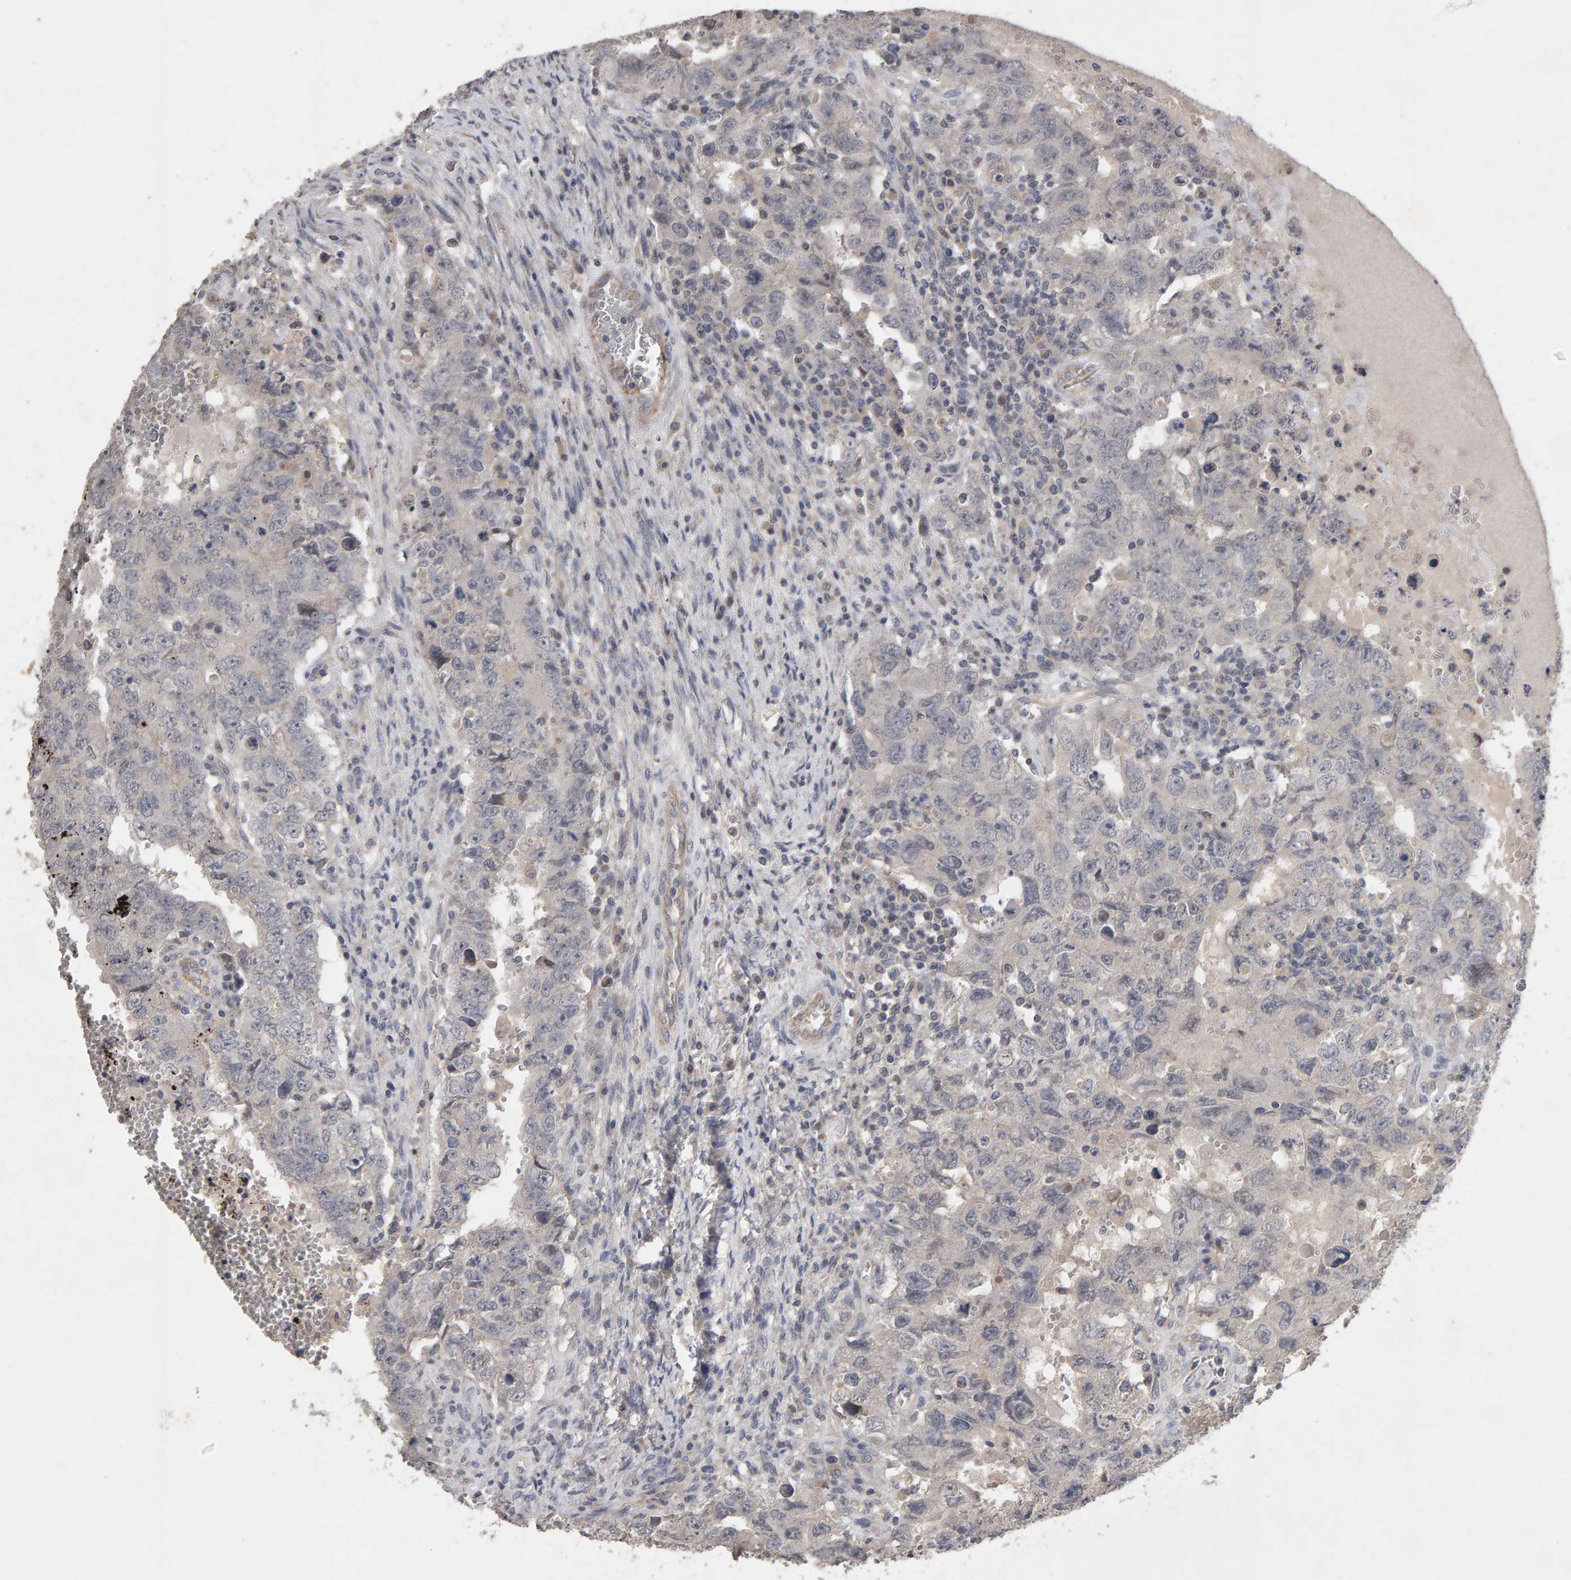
{"staining": {"intensity": "negative", "quantity": "none", "location": "none"}, "tissue": "testis cancer", "cell_type": "Tumor cells", "image_type": "cancer", "snomed": [{"axis": "morphology", "description": "Carcinoma, Embryonal, NOS"}, {"axis": "topography", "description": "Testis"}], "caption": "DAB immunohistochemical staining of human embryonal carcinoma (testis) reveals no significant expression in tumor cells.", "gene": "COASY", "patient": {"sex": "male", "age": 26}}